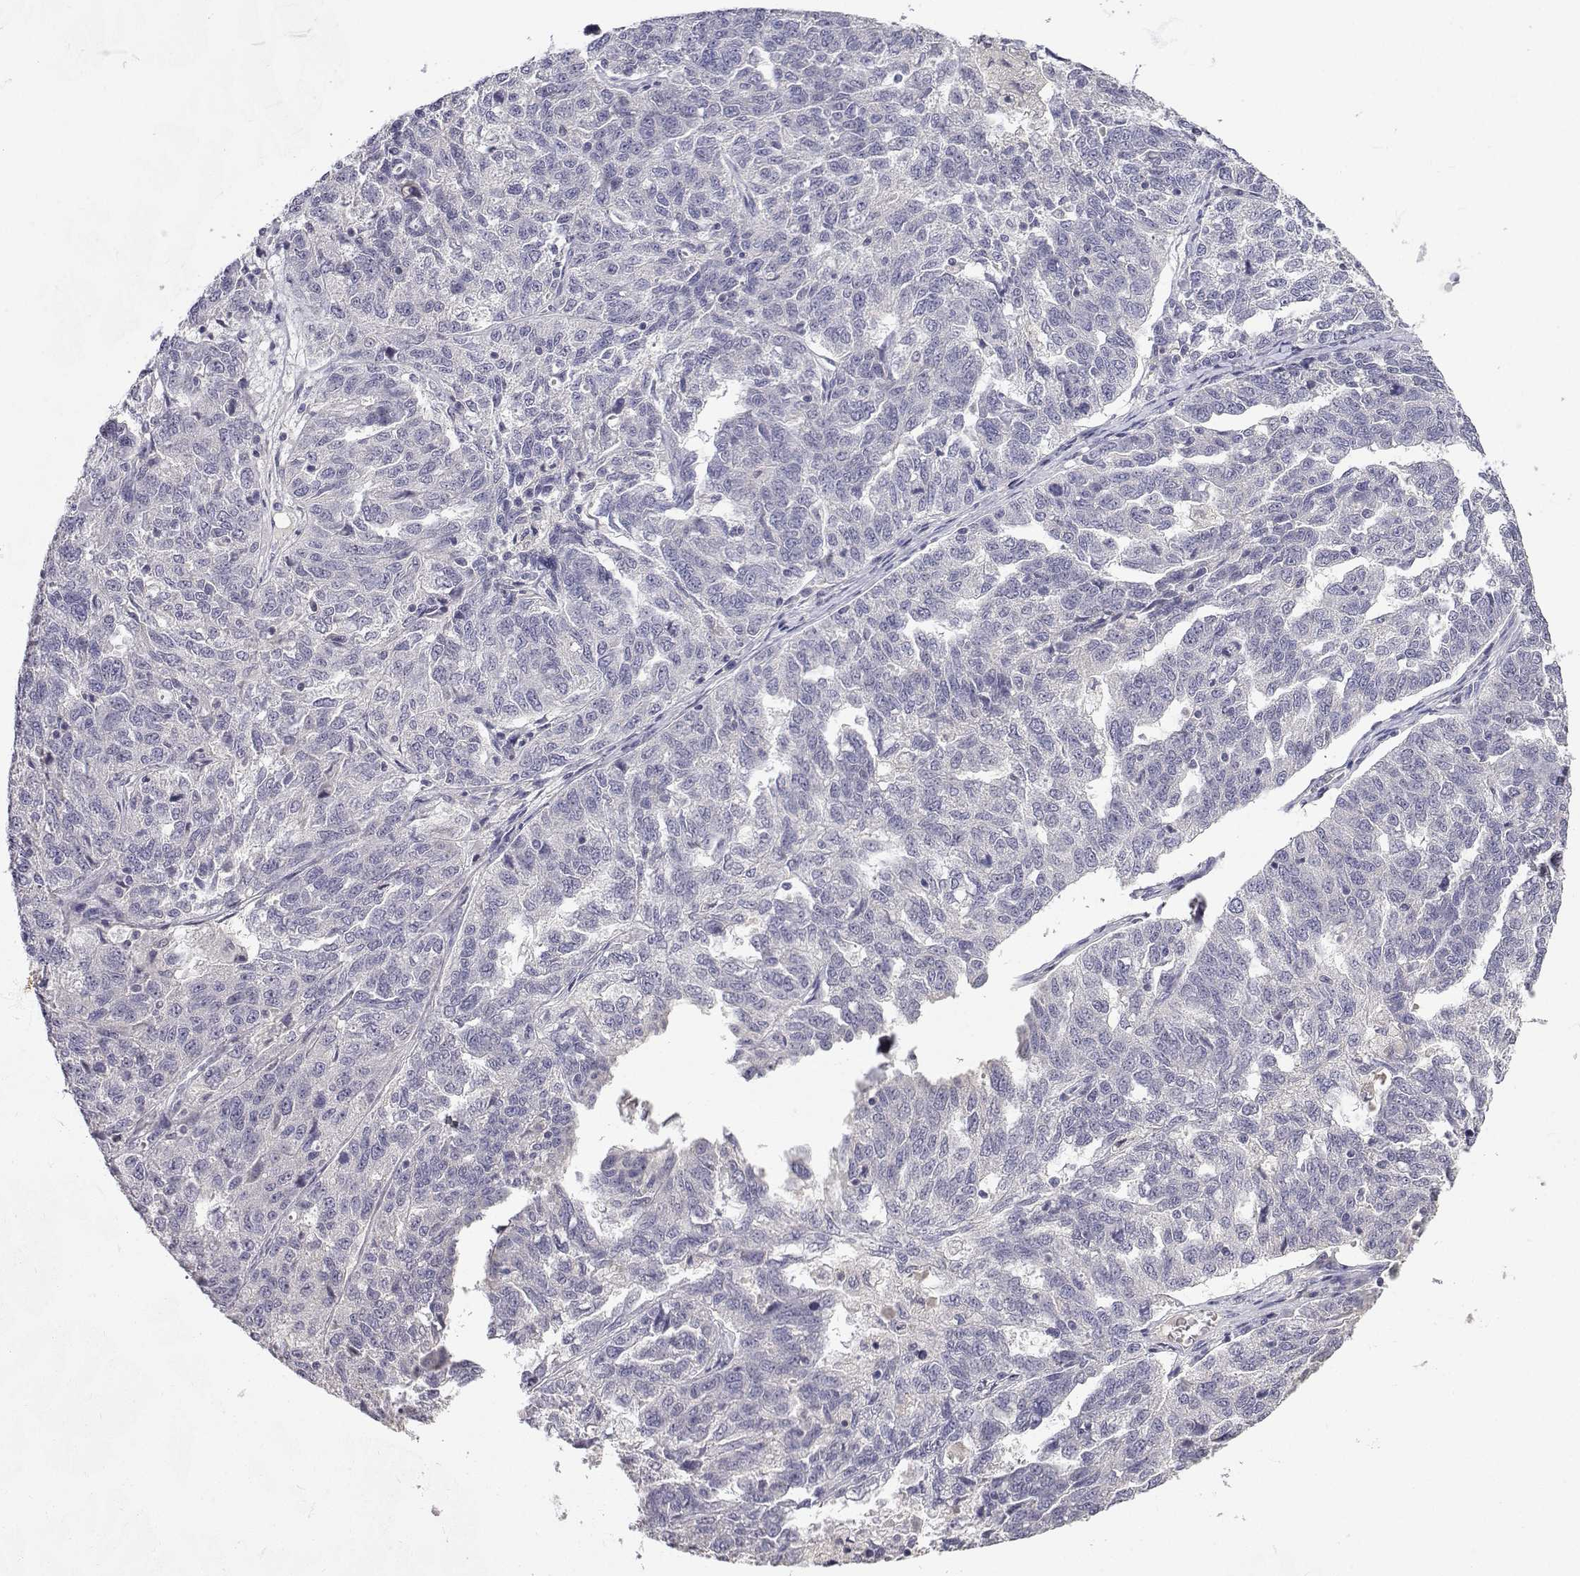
{"staining": {"intensity": "negative", "quantity": "none", "location": "none"}, "tissue": "ovarian cancer", "cell_type": "Tumor cells", "image_type": "cancer", "snomed": [{"axis": "morphology", "description": "Cystadenocarcinoma, serous, NOS"}, {"axis": "topography", "description": "Ovary"}], "caption": "Serous cystadenocarcinoma (ovarian) was stained to show a protein in brown. There is no significant expression in tumor cells.", "gene": "SLC6A3", "patient": {"sex": "female", "age": 71}}